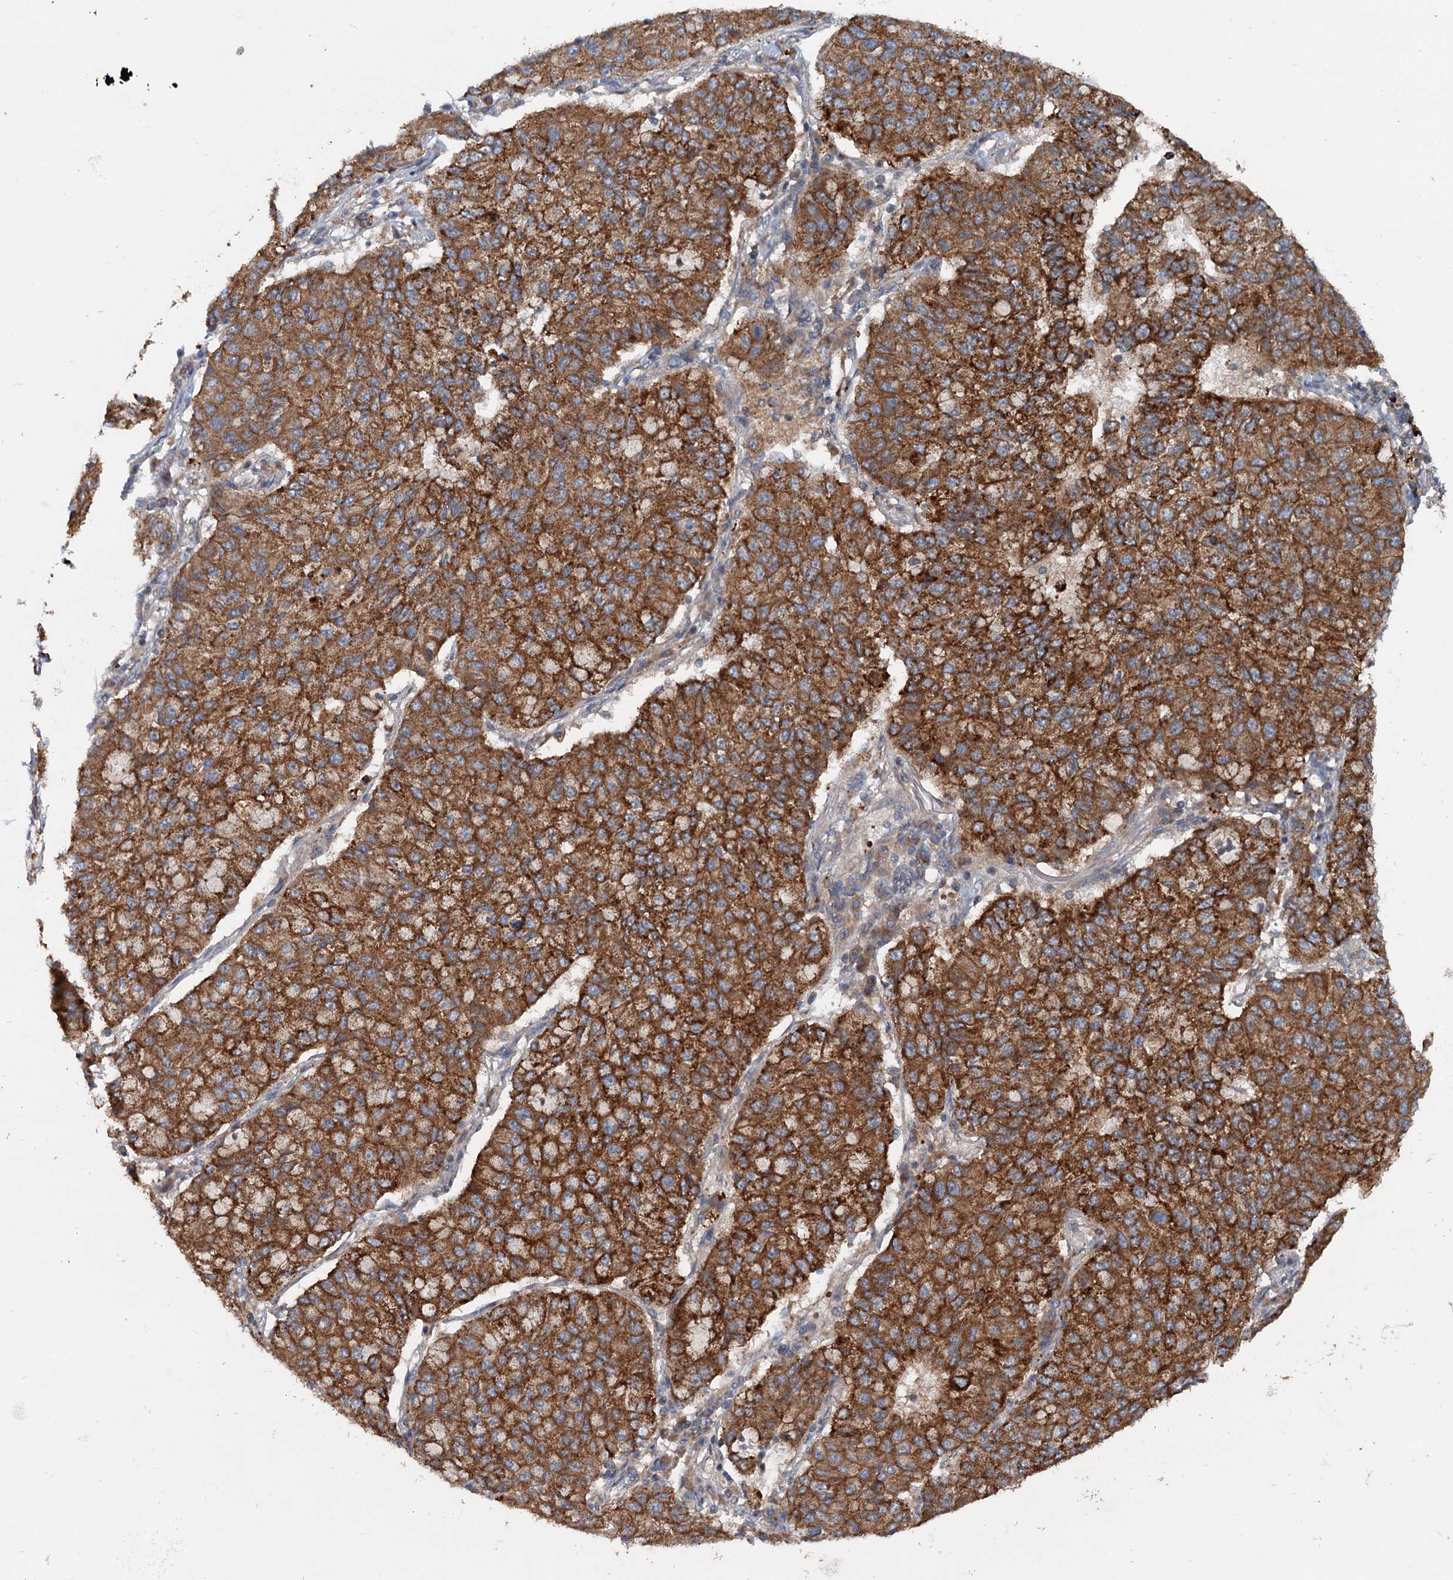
{"staining": {"intensity": "strong", "quantity": ">75%", "location": "cytoplasmic/membranous"}, "tissue": "lung cancer", "cell_type": "Tumor cells", "image_type": "cancer", "snomed": [{"axis": "morphology", "description": "Squamous cell carcinoma, NOS"}, {"axis": "topography", "description": "Lung"}], "caption": "Protein expression analysis of human lung cancer (squamous cell carcinoma) reveals strong cytoplasmic/membranous staining in approximately >75% of tumor cells.", "gene": "N4BP2L2", "patient": {"sex": "male", "age": 74}}